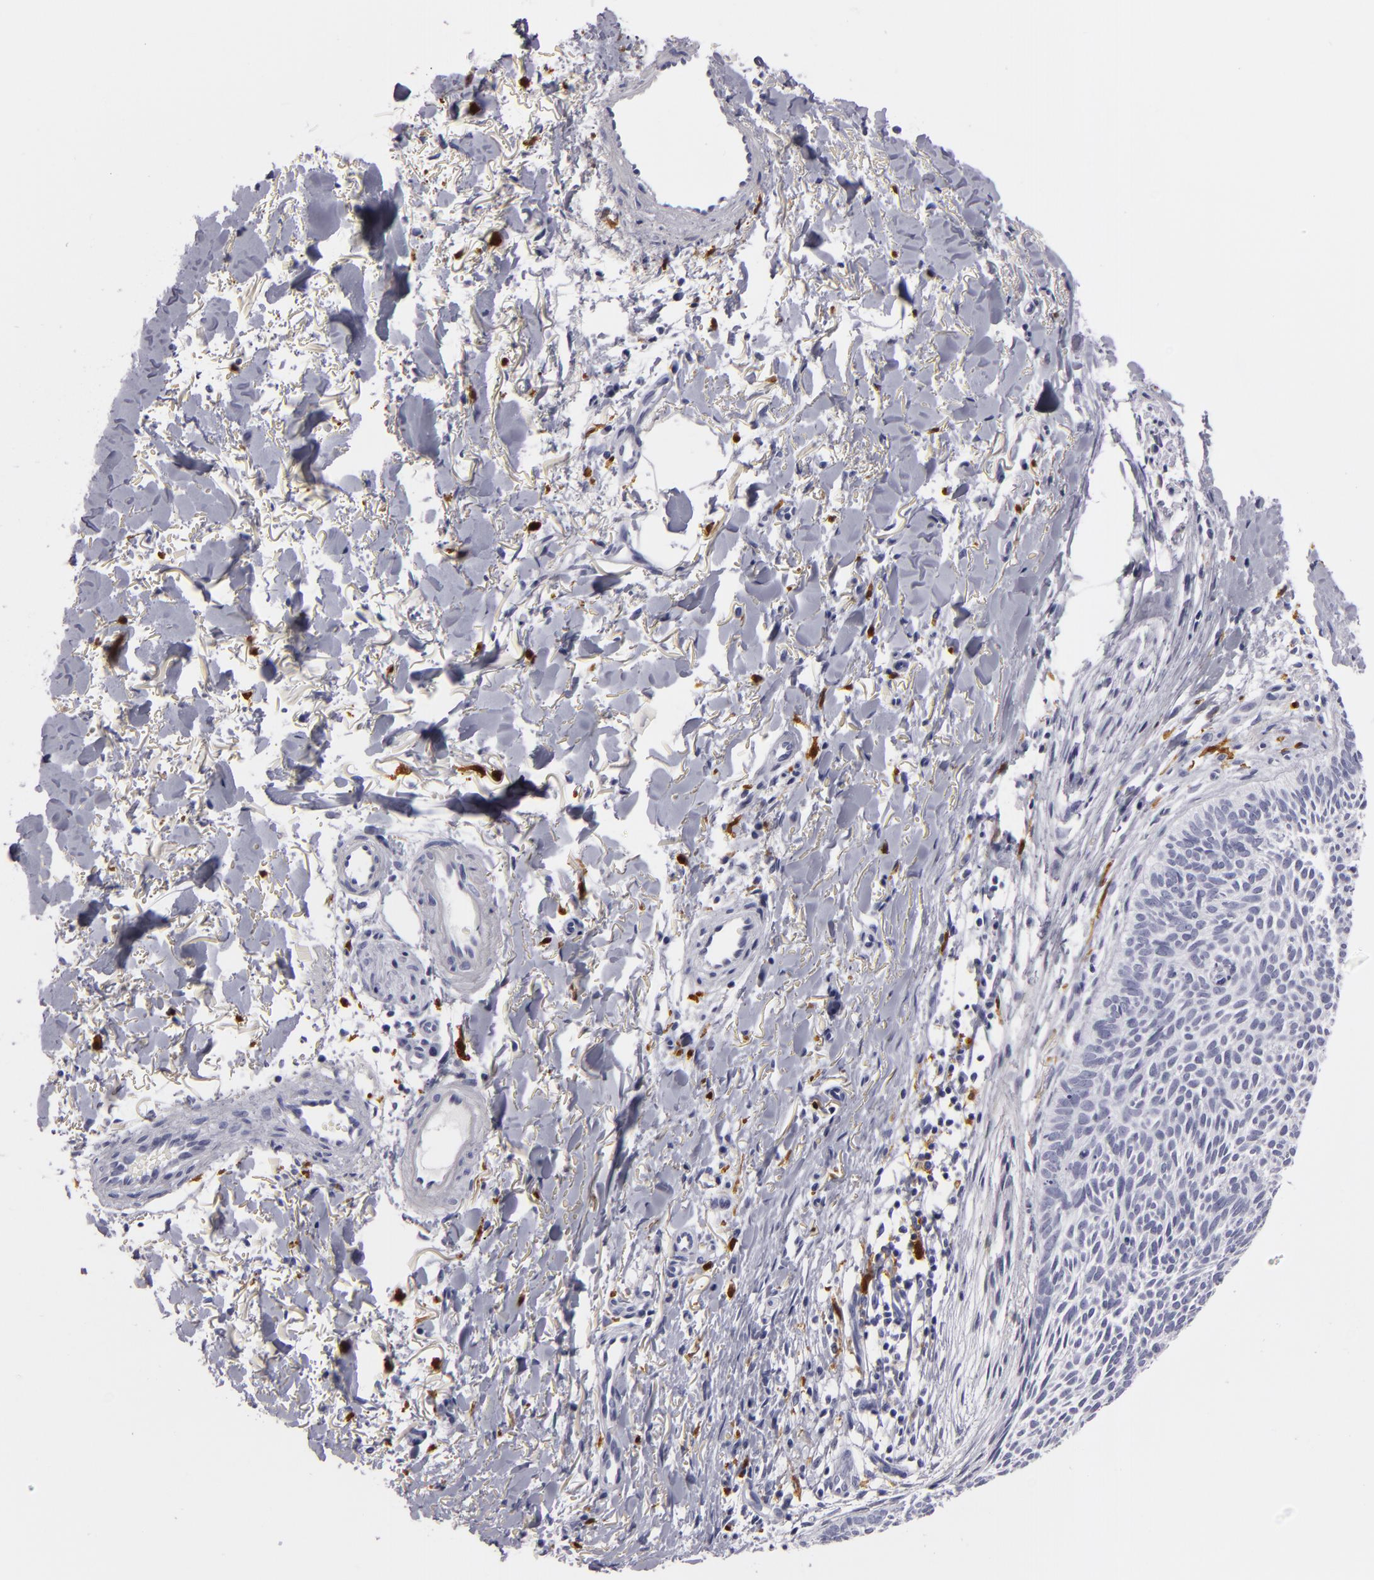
{"staining": {"intensity": "negative", "quantity": "none", "location": "none"}, "tissue": "skin cancer", "cell_type": "Tumor cells", "image_type": "cancer", "snomed": [{"axis": "morphology", "description": "Basal cell carcinoma"}, {"axis": "topography", "description": "Skin"}], "caption": "Image shows no significant protein positivity in tumor cells of skin cancer (basal cell carcinoma). (Brightfield microscopy of DAB IHC at high magnification).", "gene": "F13A1", "patient": {"sex": "male", "age": 84}}